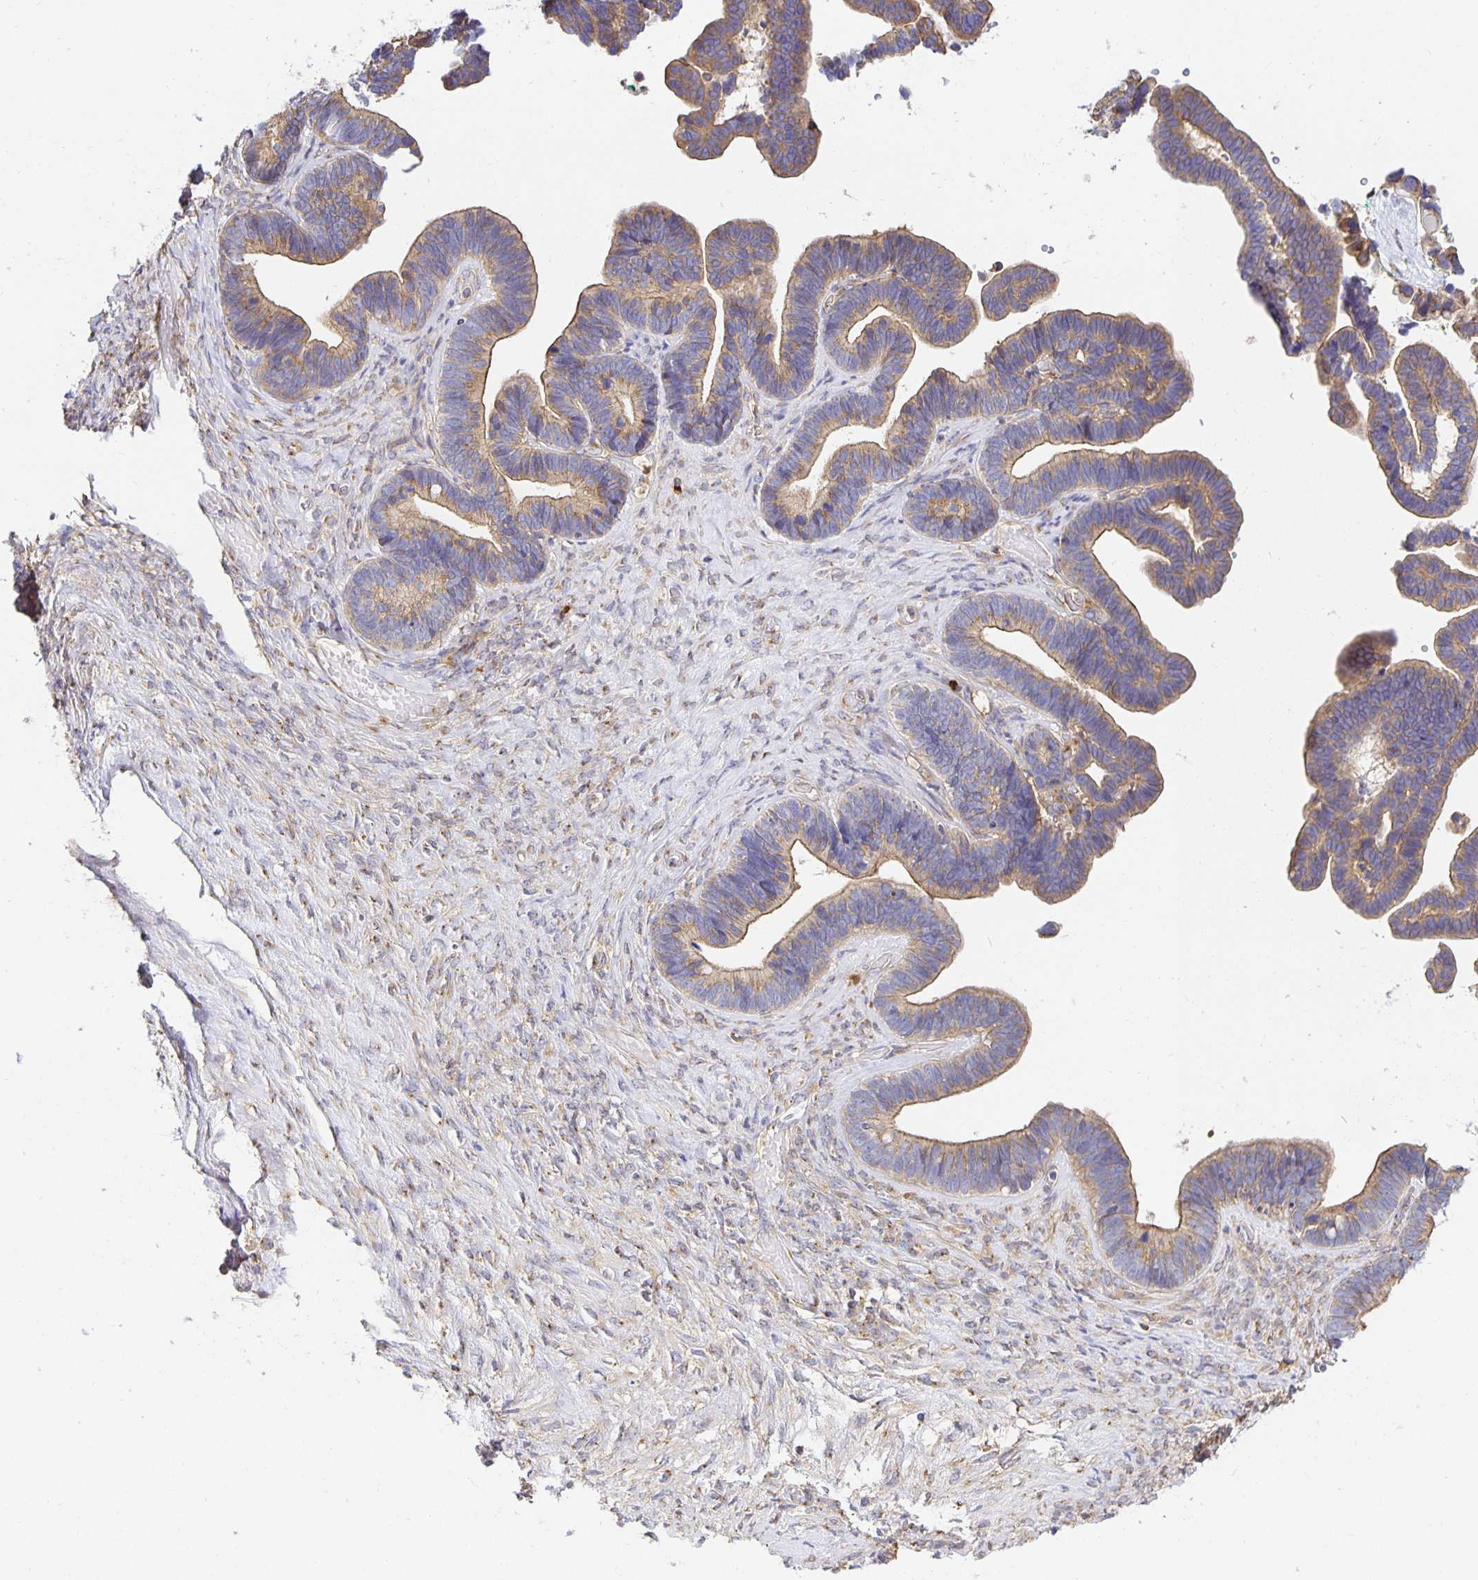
{"staining": {"intensity": "moderate", "quantity": ">75%", "location": "cytoplasmic/membranous"}, "tissue": "ovarian cancer", "cell_type": "Tumor cells", "image_type": "cancer", "snomed": [{"axis": "morphology", "description": "Cystadenocarcinoma, serous, NOS"}, {"axis": "topography", "description": "Ovary"}], "caption": "DAB (3,3'-diaminobenzidine) immunohistochemical staining of ovarian cancer (serous cystadenocarcinoma) reveals moderate cytoplasmic/membranous protein positivity in about >75% of tumor cells. (brown staining indicates protein expression, while blue staining denotes nuclei).", "gene": "USO1", "patient": {"sex": "female", "age": 56}}